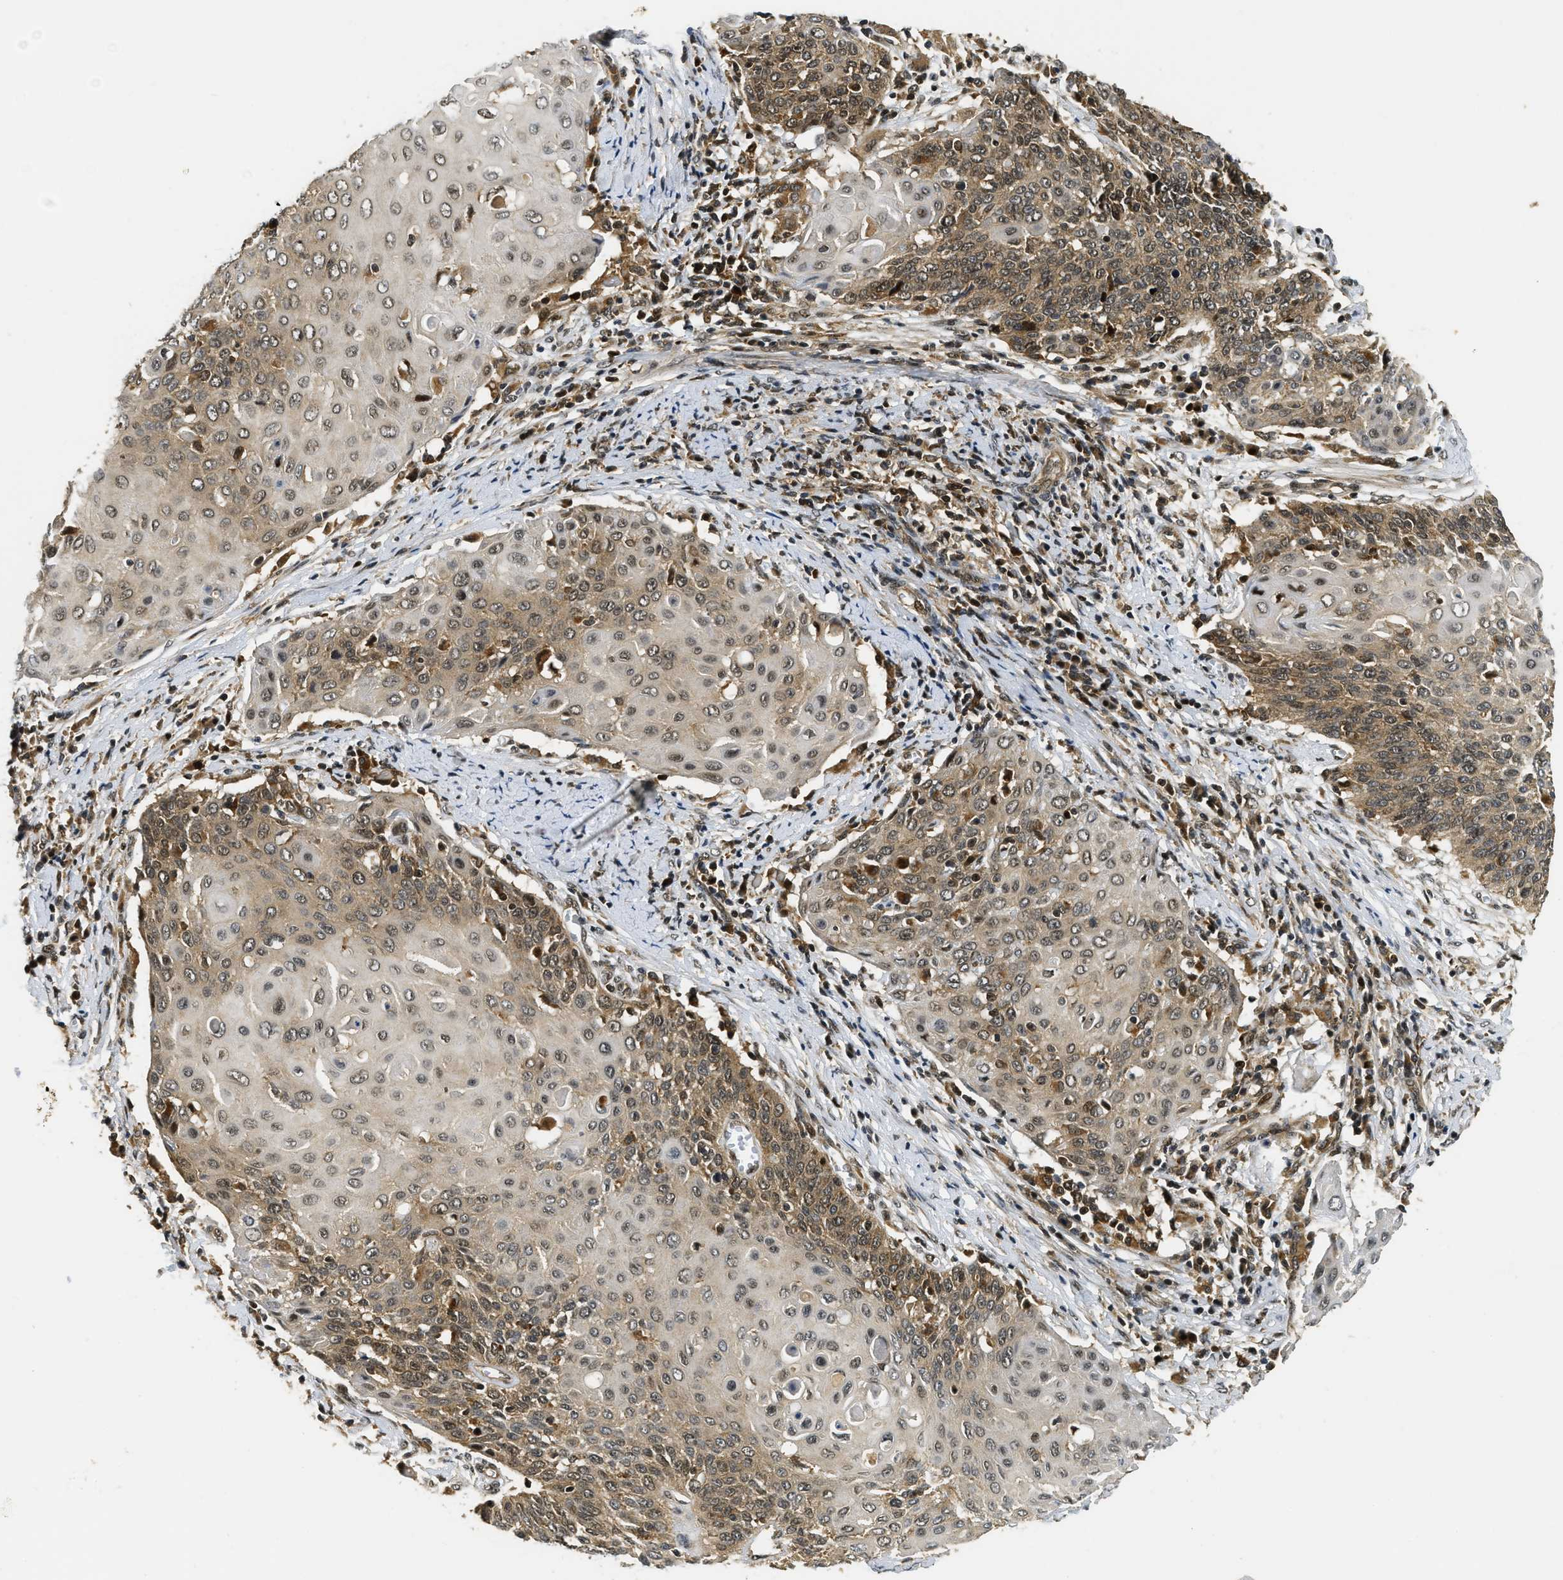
{"staining": {"intensity": "moderate", "quantity": ">75%", "location": "cytoplasmic/membranous"}, "tissue": "cervical cancer", "cell_type": "Tumor cells", "image_type": "cancer", "snomed": [{"axis": "morphology", "description": "Squamous cell carcinoma, NOS"}, {"axis": "topography", "description": "Cervix"}], "caption": "This image exhibits cervical squamous cell carcinoma stained with immunohistochemistry (IHC) to label a protein in brown. The cytoplasmic/membranous of tumor cells show moderate positivity for the protein. Nuclei are counter-stained blue.", "gene": "ADSL", "patient": {"sex": "female", "age": 39}}